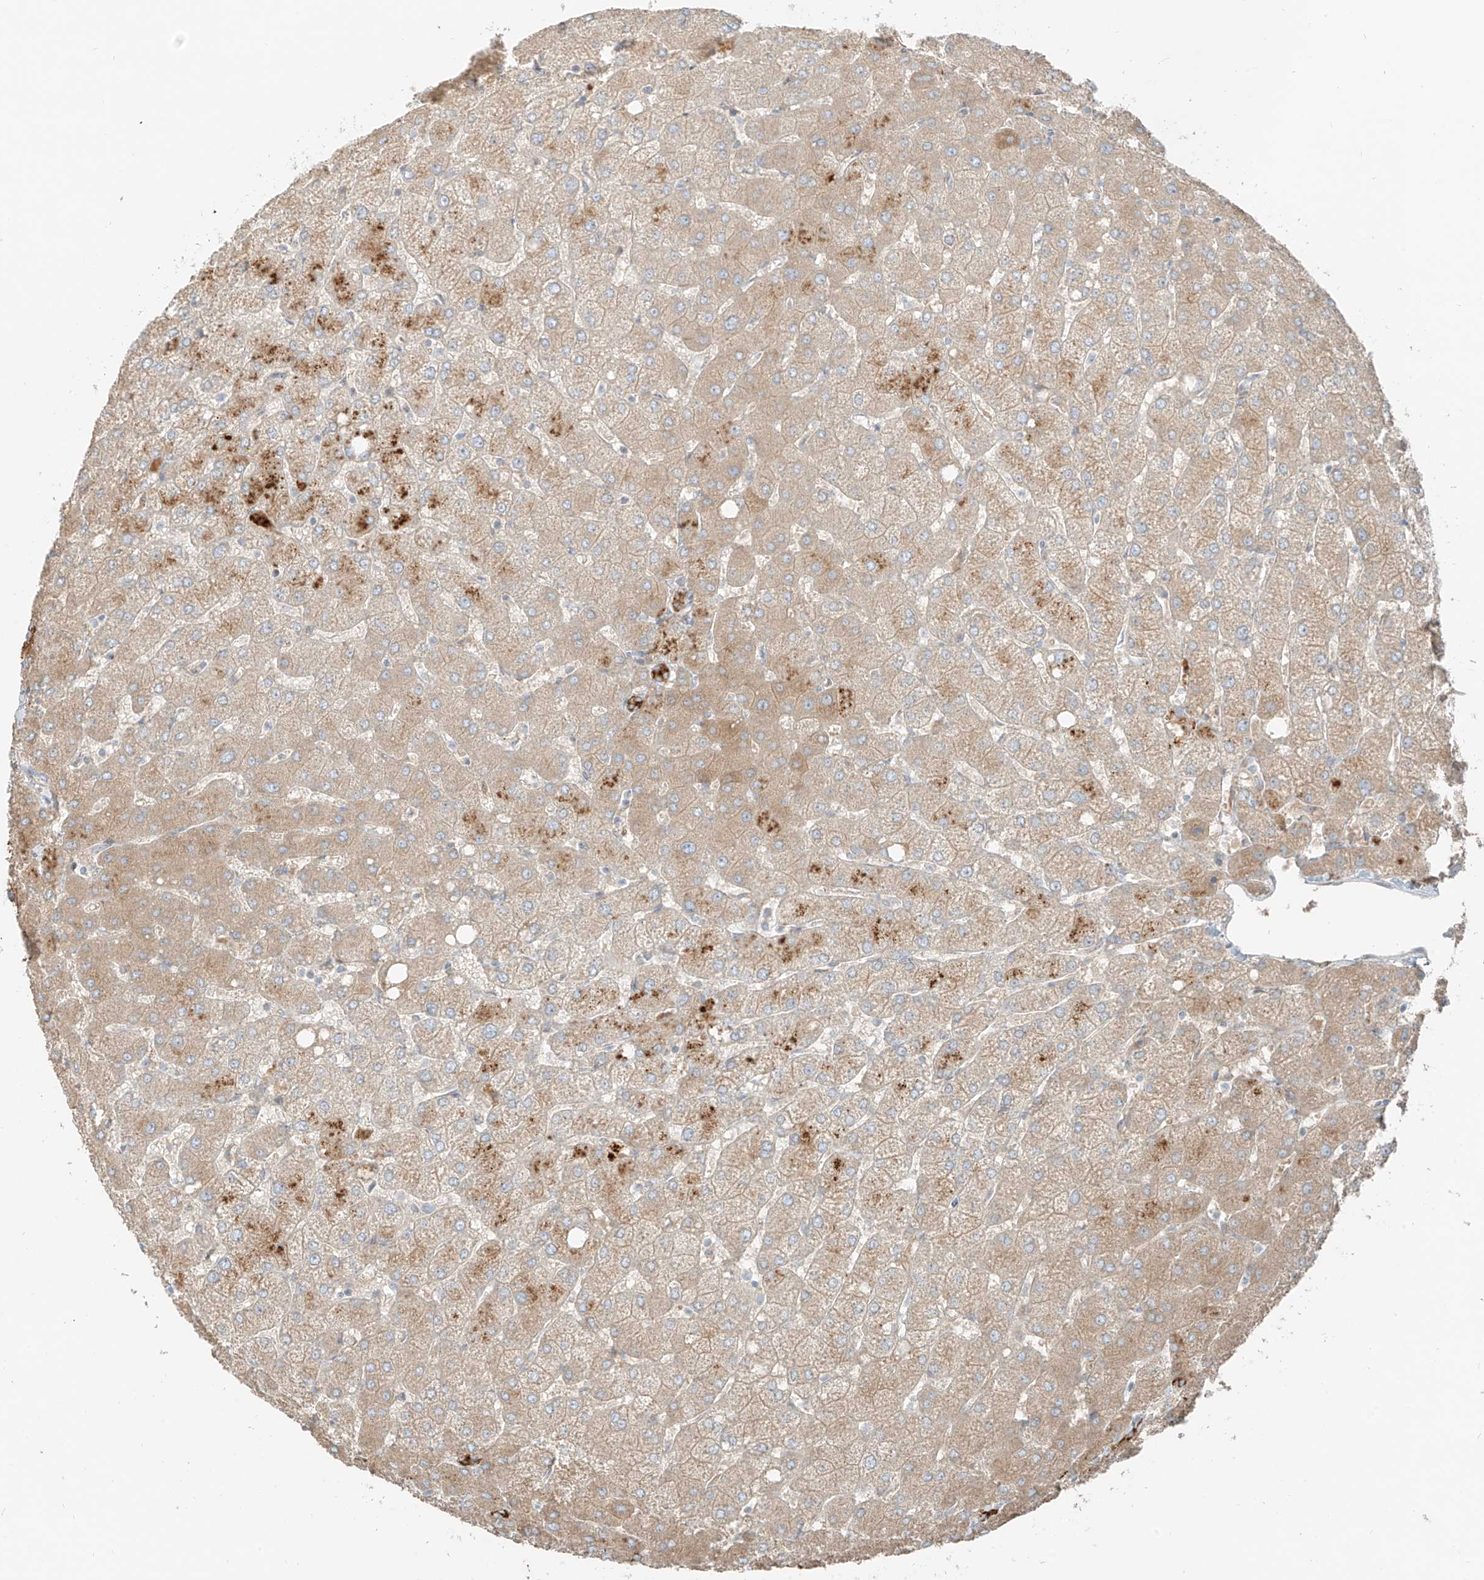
{"staining": {"intensity": "strong", "quantity": ">75%", "location": "cytoplasmic/membranous"}, "tissue": "liver", "cell_type": "Cholangiocytes", "image_type": "normal", "snomed": [{"axis": "morphology", "description": "Normal tissue, NOS"}, {"axis": "topography", "description": "Liver"}], "caption": "IHC (DAB (3,3'-diaminobenzidine)) staining of benign human liver demonstrates strong cytoplasmic/membranous protein staining in about >75% of cholangiocytes. (brown staining indicates protein expression, while blue staining denotes nuclei).", "gene": "FSTL1", "patient": {"sex": "female", "age": 54}}